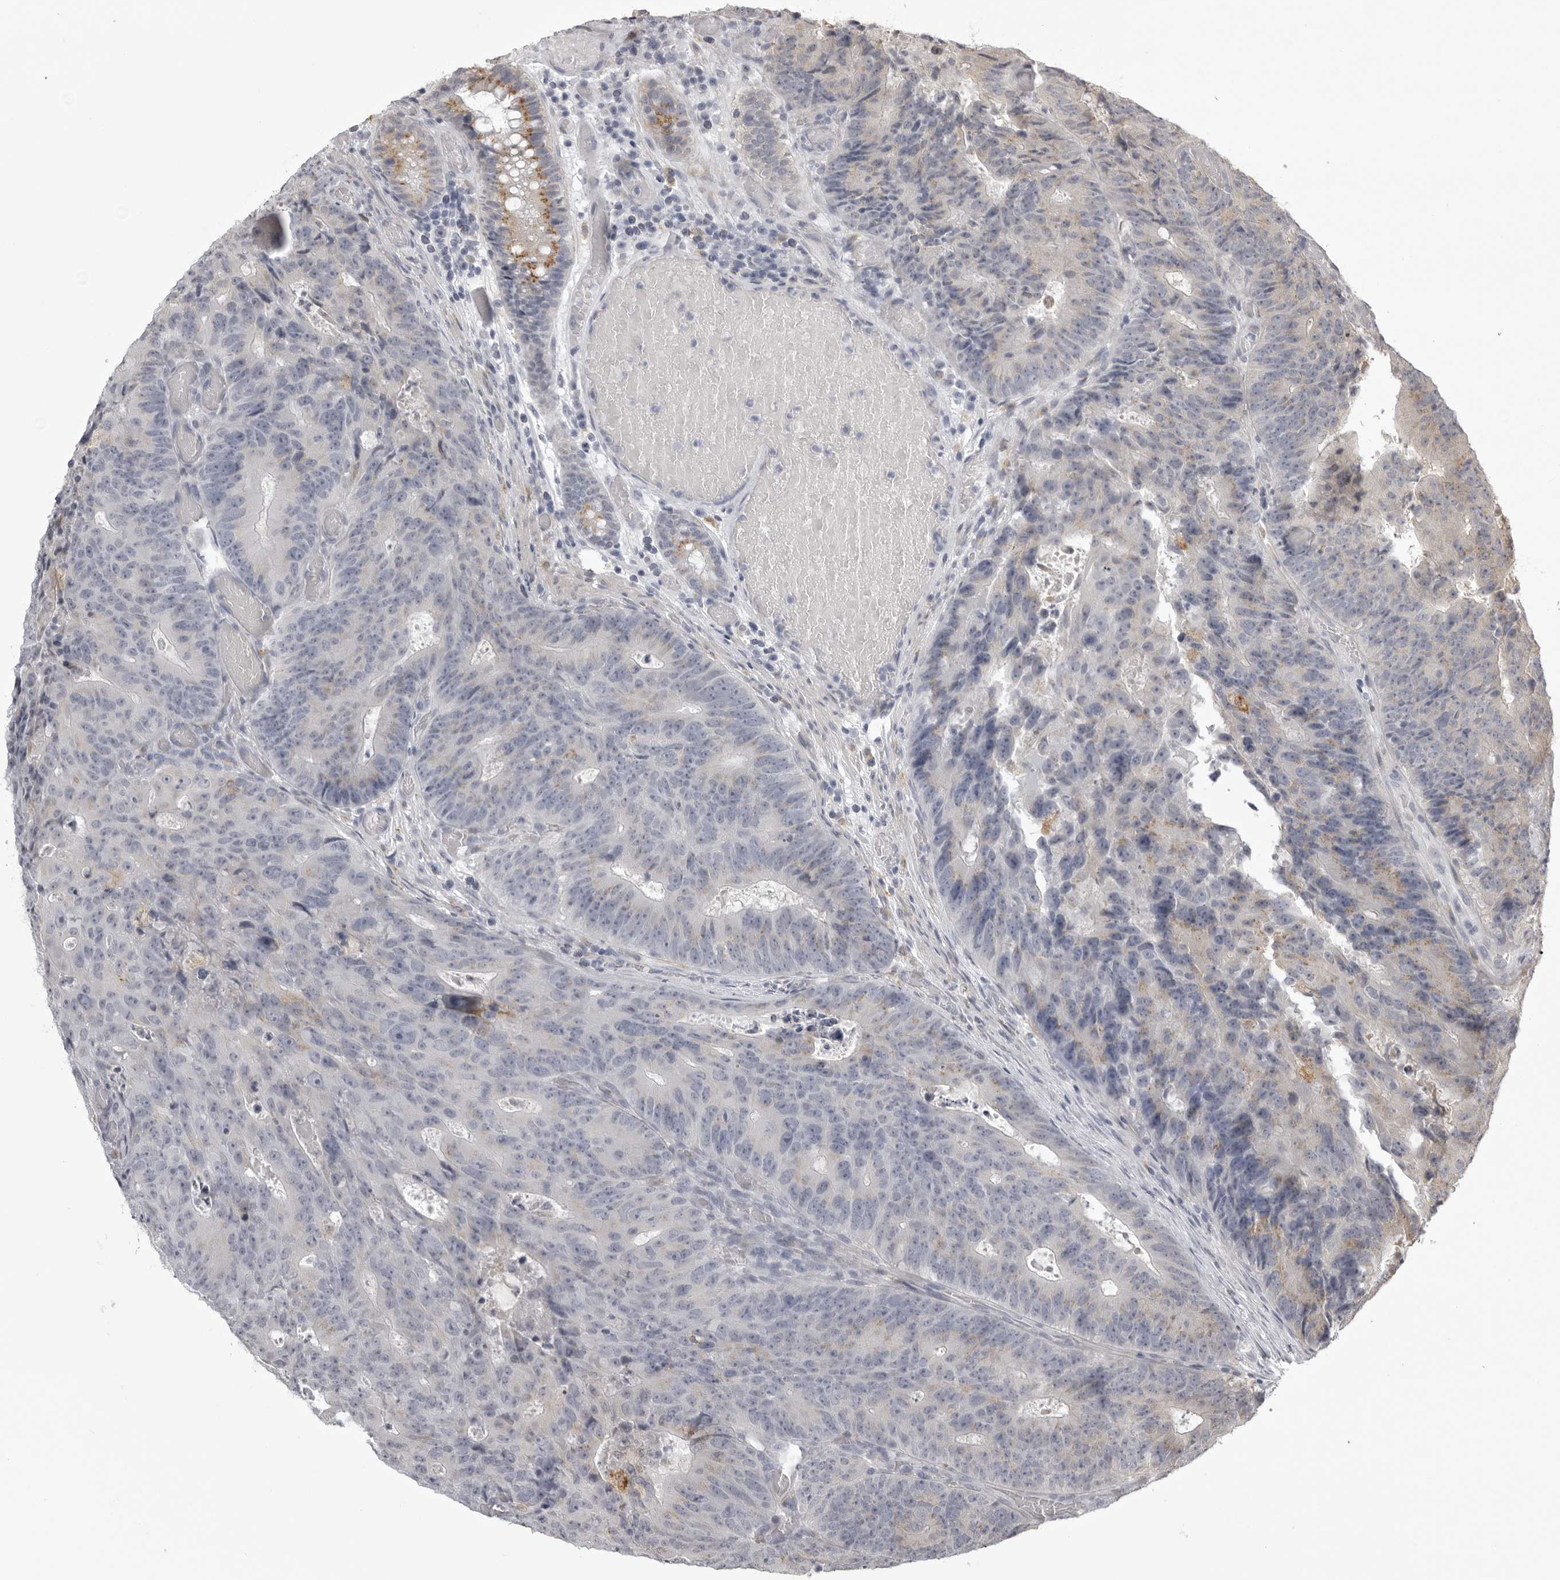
{"staining": {"intensity": "moderate", "quantity": "<25%", "location": "cytoplasmic/membranous"}, "tissue": "colorectal cancer", "cell_type": "Tumor cells", "image_type": "cancer", "snomed": [{"axis": "morphology", "description": "Adenocarcinoma, NOS"}, {"axis": "topography", "description": "Colon"}], "caption": "Immunohistochemical staining of colorectal cancer (adenocarcinoma) exhibits low levels of moderate cytoplasmic/membranous positivity in about <25% of tumor cells.", "gene": "NCEH1", "patient": {"sex": "male", "age": 87}}